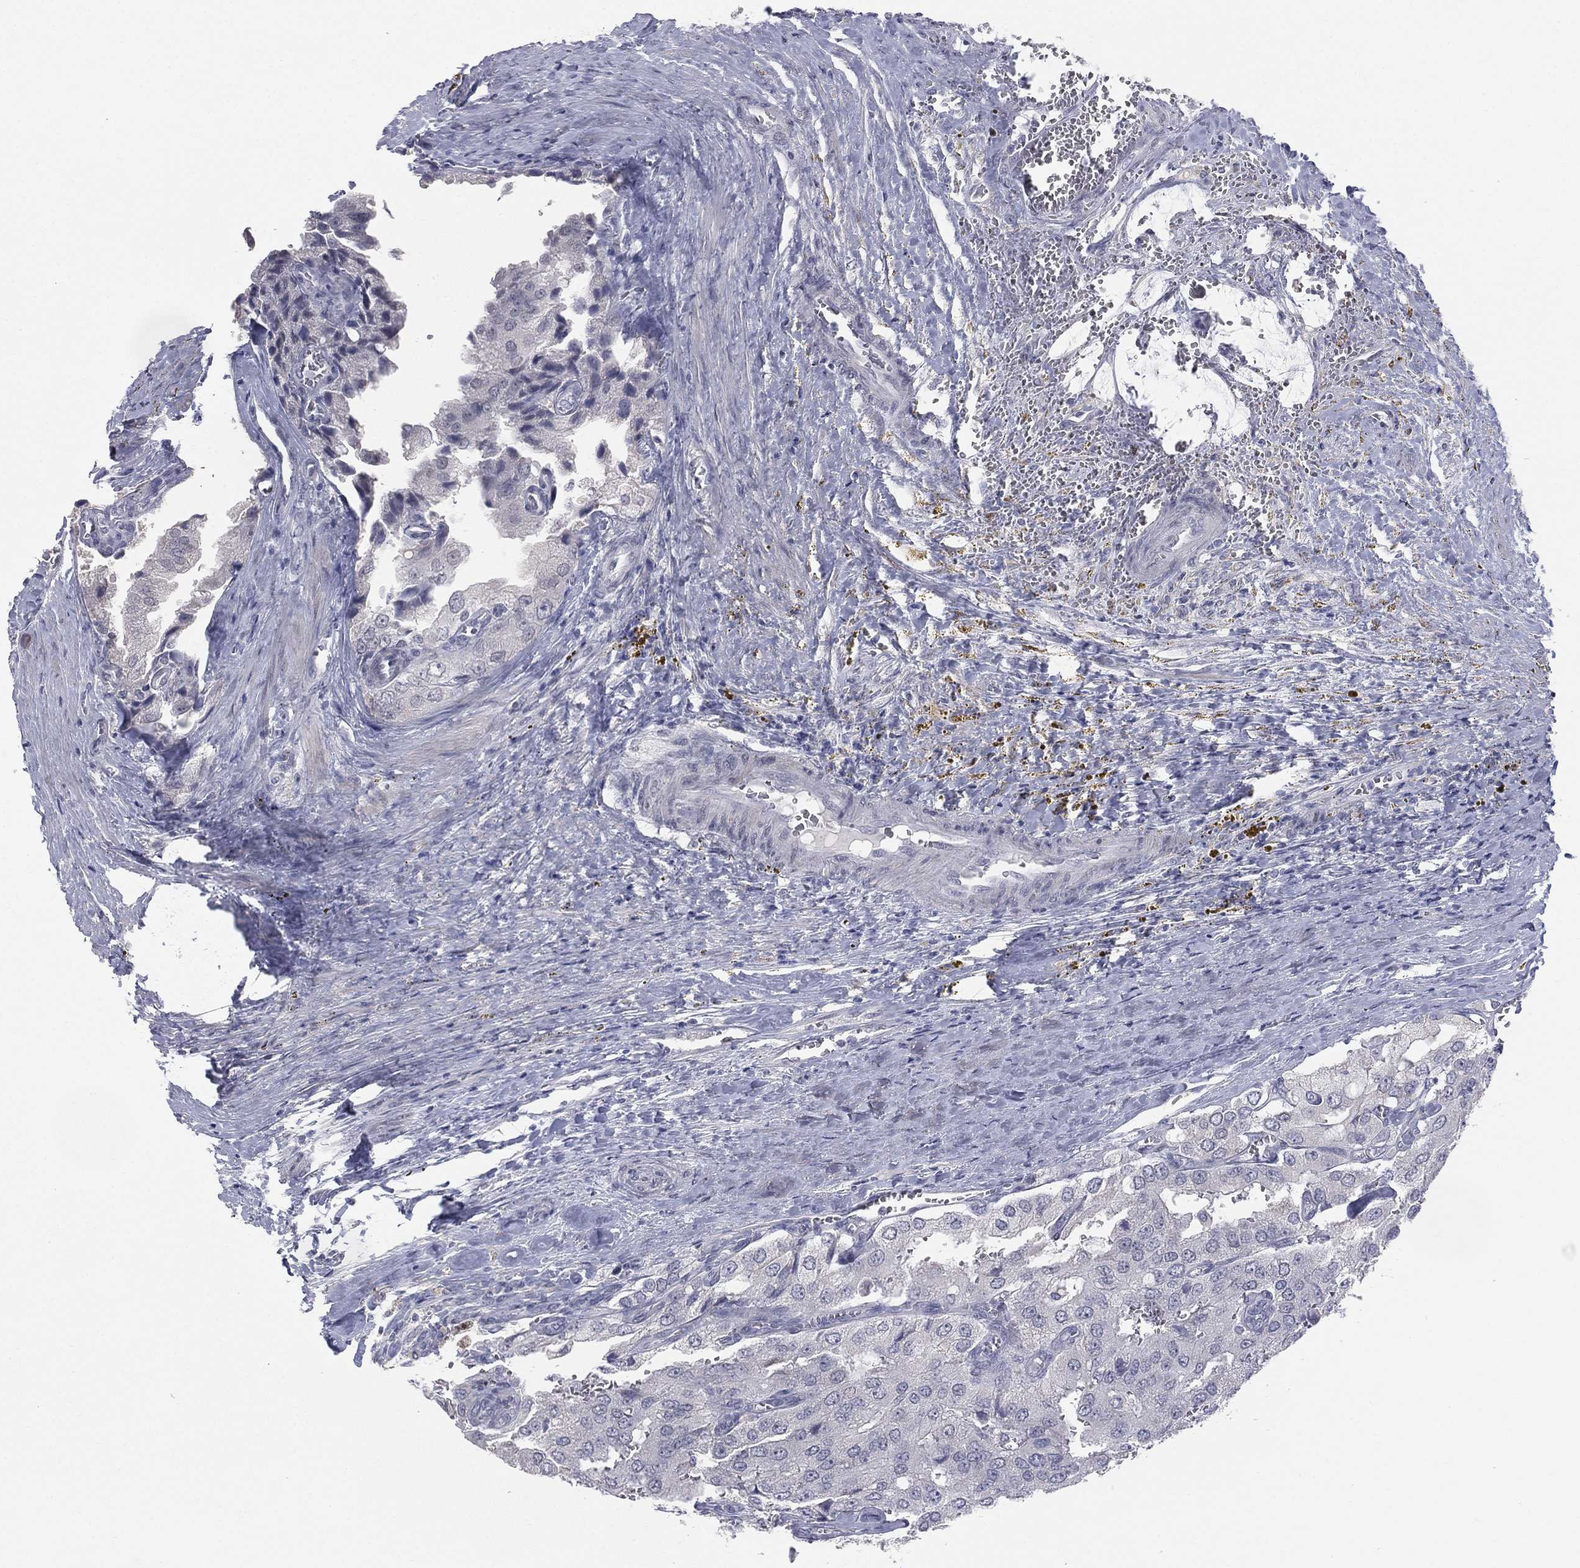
{"staining": {"intensity": "negative", "quantity": "none", "location": "none"}, "tissue": "prostate cancer", "cell_type": "Tumor cells", "image_type": "cancer", "snomed": [{"axis": "morphology", "description": "Adenocarcinoma, NOS"}, {"axis": "topography", "description": "Prostate and seminal vesicle, NOS"}, {"axis": "topography", "description": "Prostate"}], "caption": "Micrograph shows no protein positivity in tumor cells of prostate cancer (adenocarcinoma) tissue. (Brightfield microscopy of DAB (3,3'-diaminobenzidine) IHC at high magnification).", "gene": "DMKN", "patient": {"sex": "male", "age": 67}}